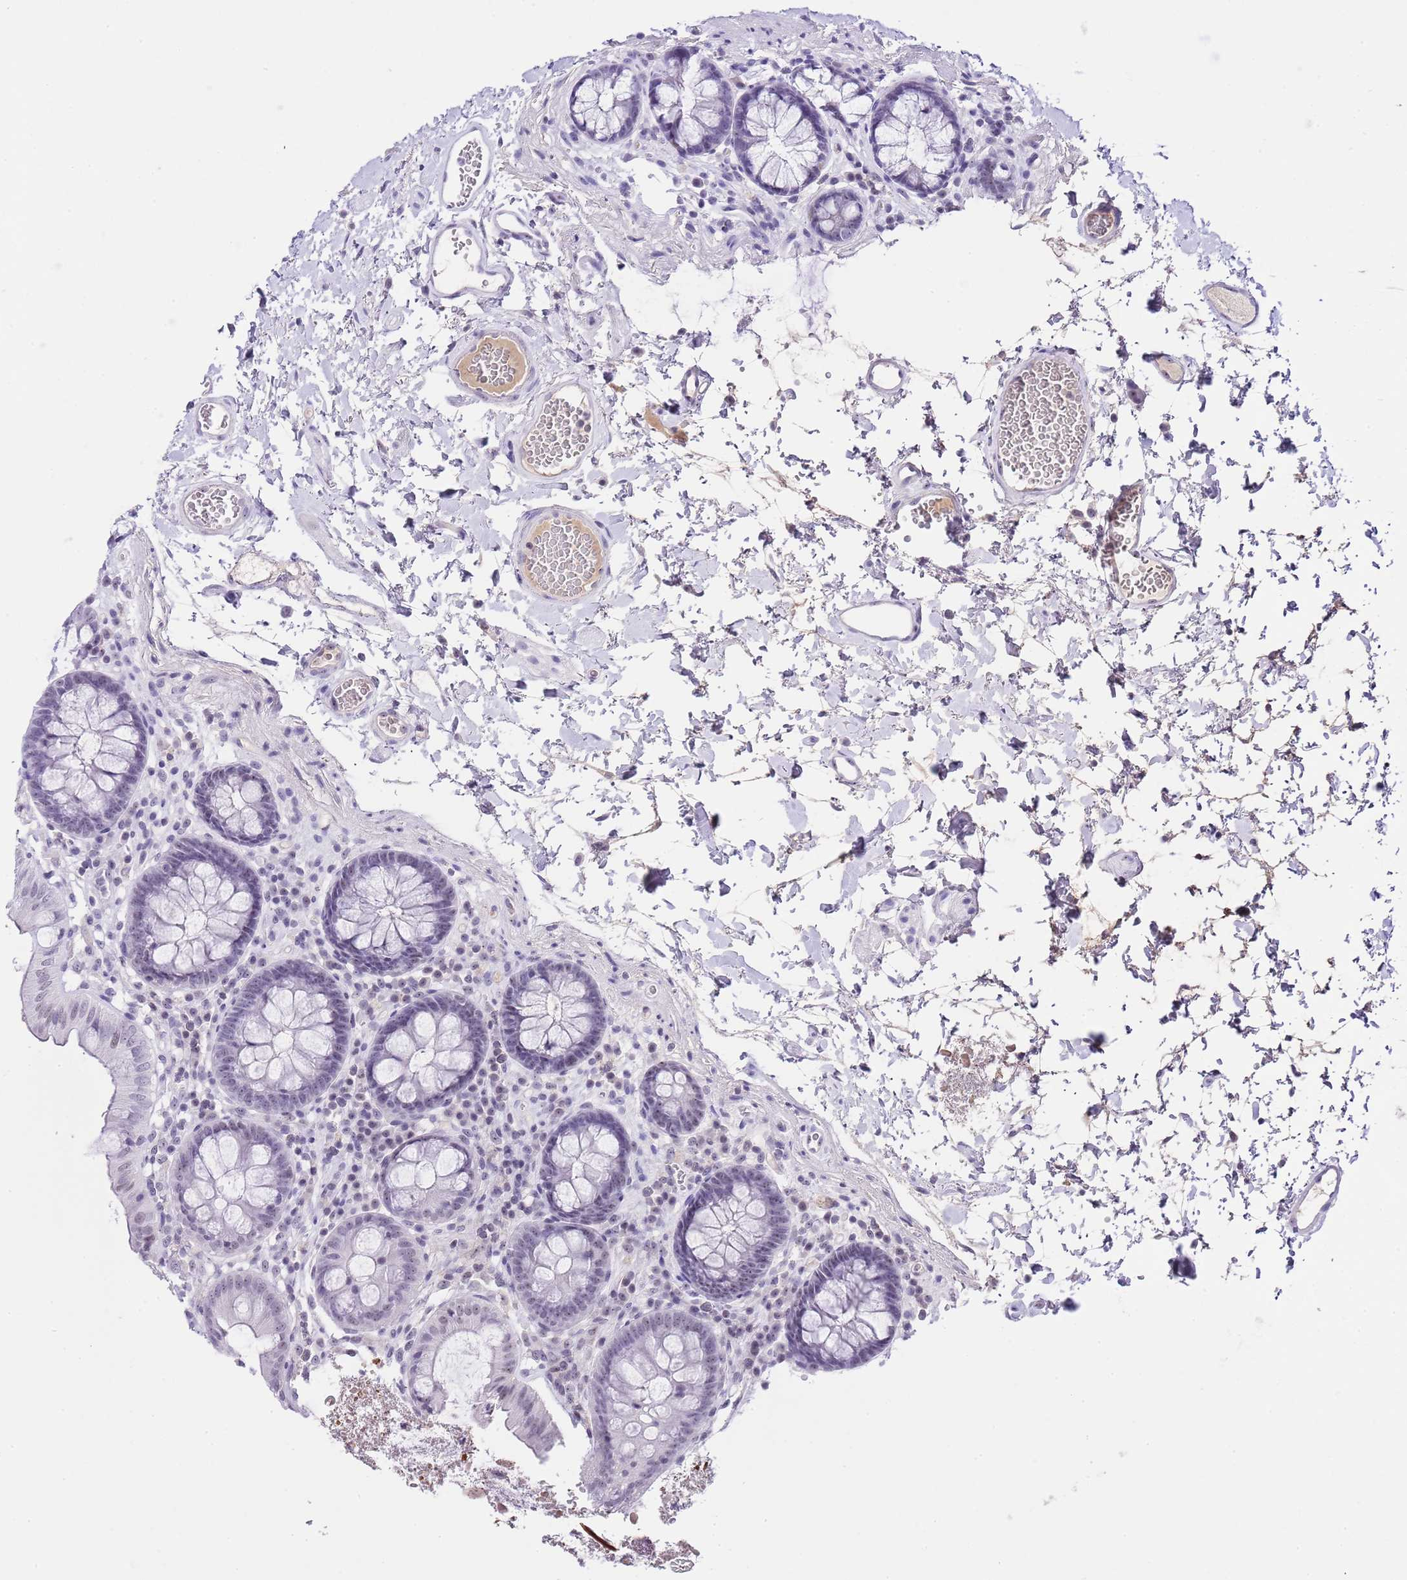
{"staining": {"intensity": "negative", "quantity": "none", "location": "none"}, "tissue": "colon", "cell_type": "Endothelial cells", "image_type": "normal", "snomed": [{"axis": "morphology", "description": "Normal tissue, NOS"}, {"axis": "topography", "description": "Colon"}], "caption": "IHC of normal colon demonstrates no staining in endothelial cells.", "gene": "NOP56", "patient": {"sex": "male", "age": 84}}